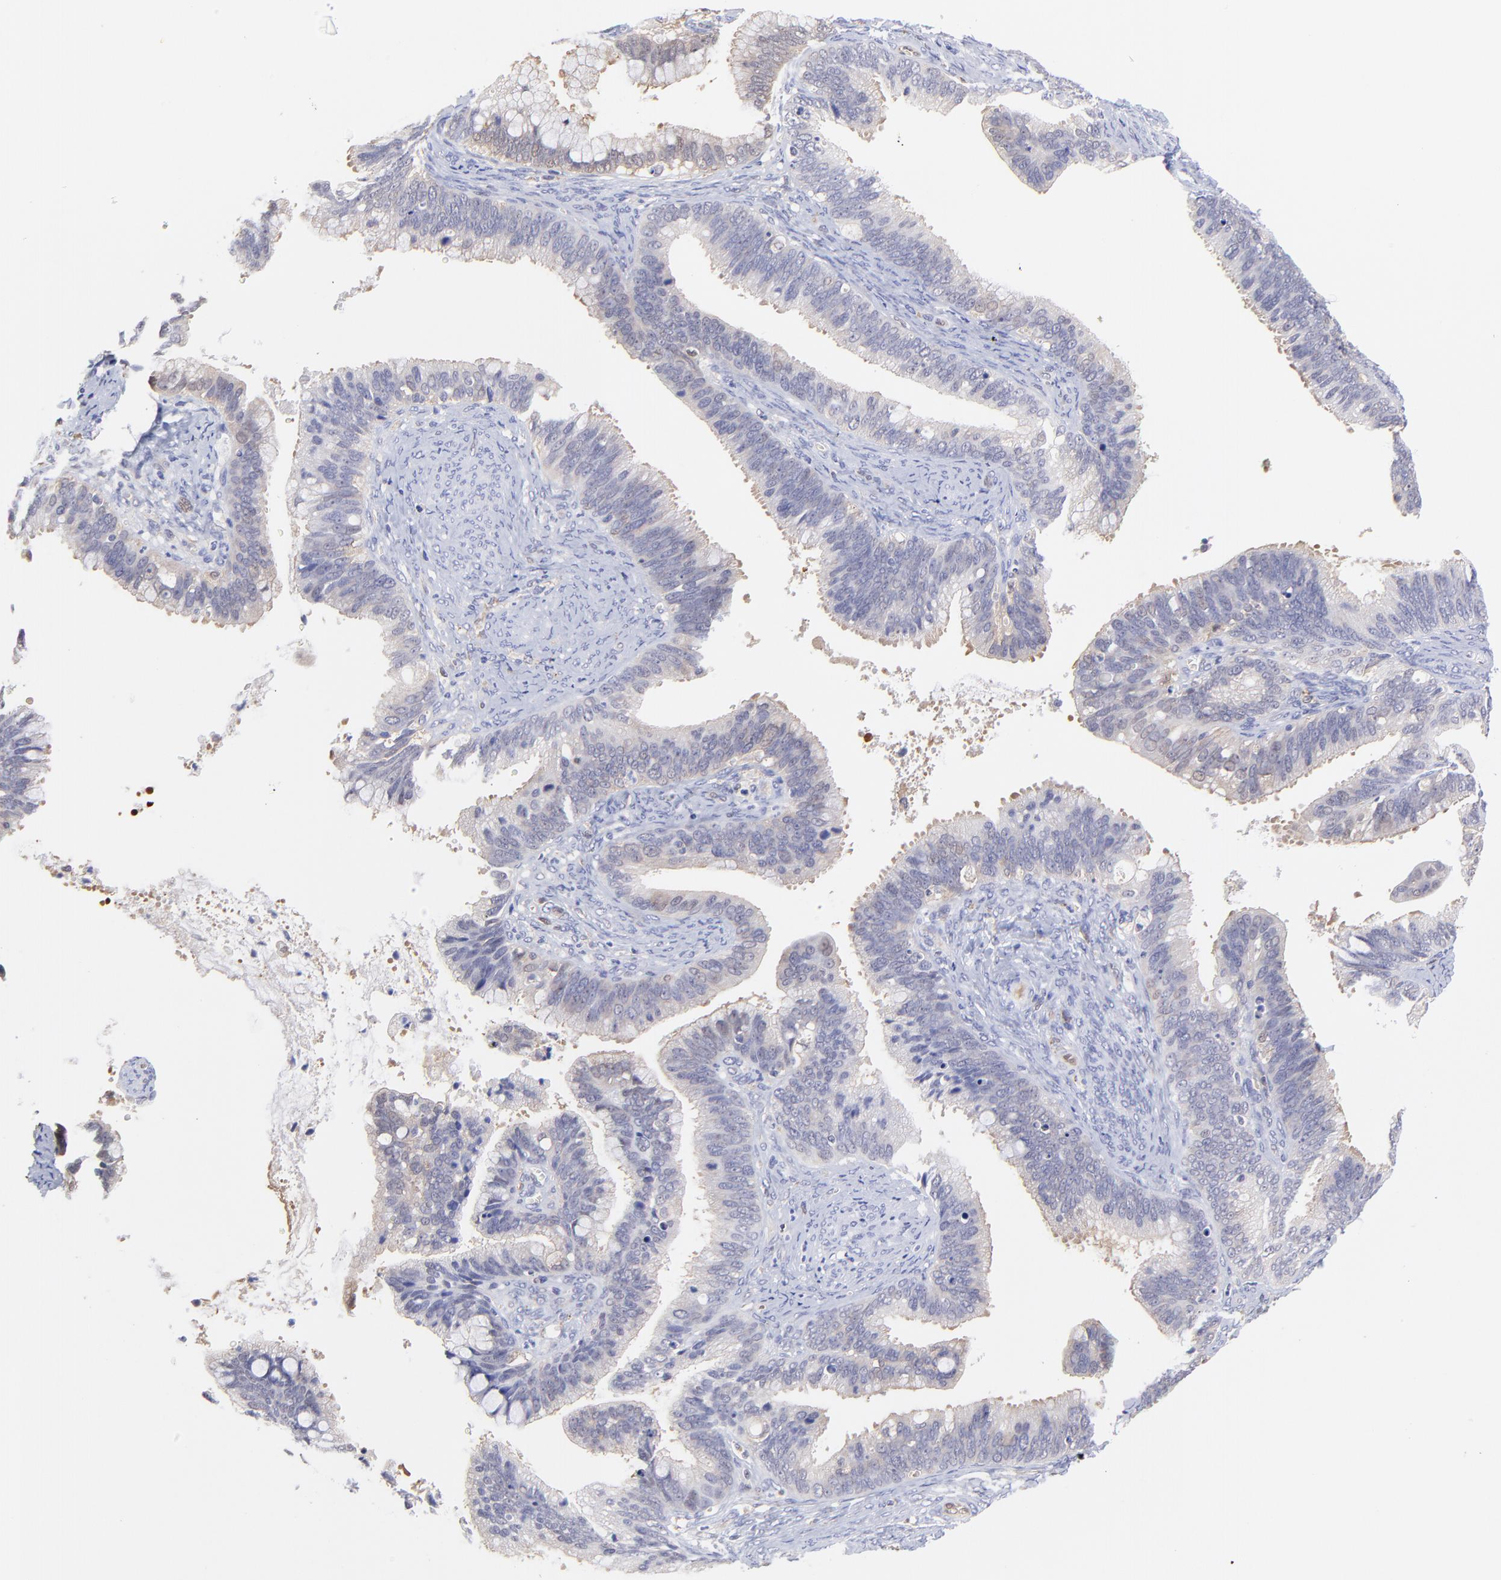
{"staining": {"intensity": "weak", "quantity": "<25%", "location": "nuclear"}, "tissue": "cervical cancer", "cell_type": "Tumor cells", "image_type": "cancer", "snomed": [{"axis": "morphology", "description": "Adenocarcinoma, NOS"}, {"axis": "topography", "description": "Cervix"}], "caption": "The photomicrograph demonstrates no staining of tumor cells in adenocarcinoma (cervical). (IHC, brightfield microscopy, high magnification).", "gene": "HYAL1", "patient": {"sex": "female", "age": 47}}